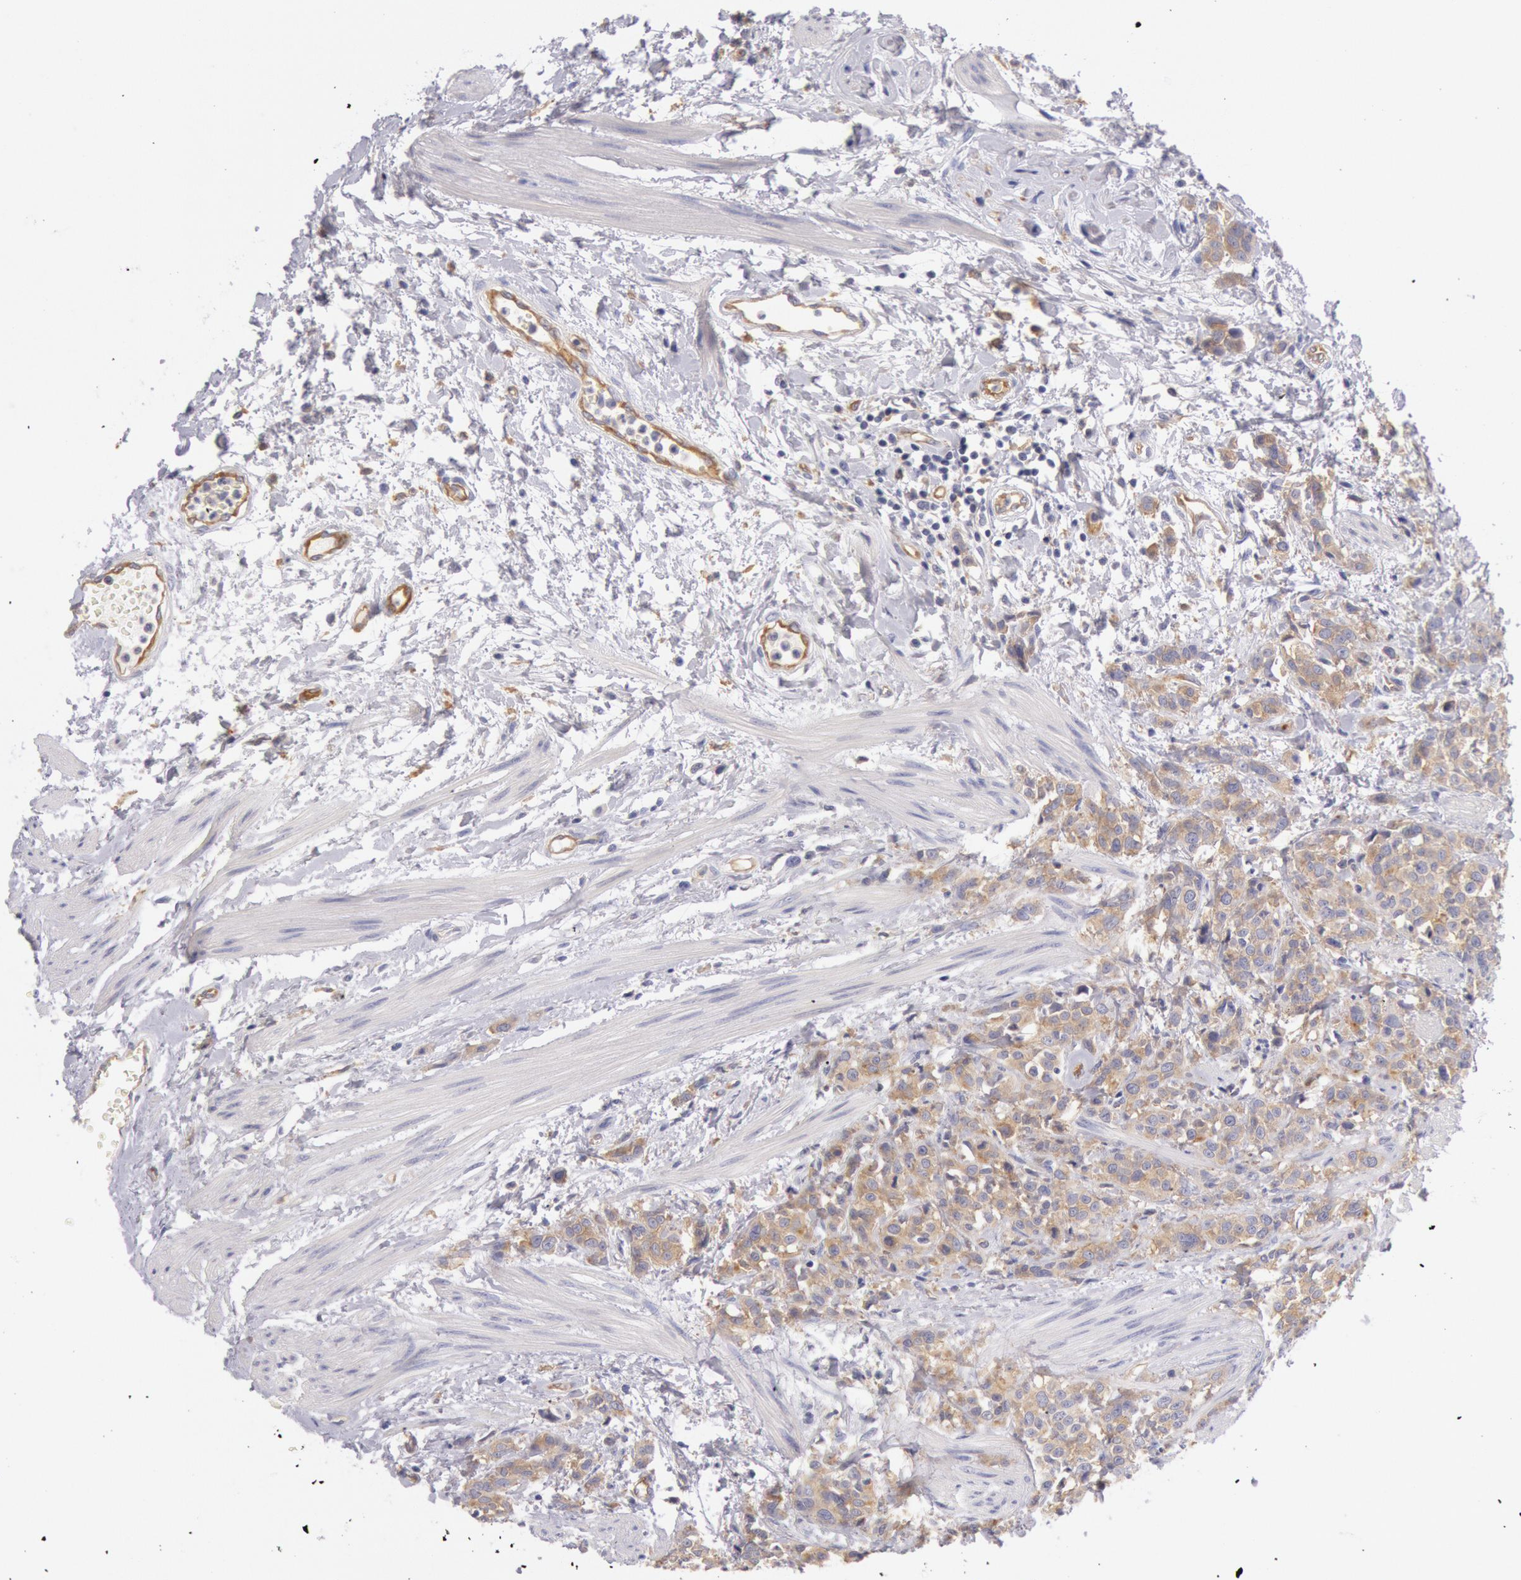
{"staining": {"intensity": "weak", "quantity": ">75%", "location": "cytoplasmic/membranous"}, "tissue": "urothelial cancer", "cell_type": "Tumor cells", "image_type": "cancer", "snomed": [{"axis": "morphology", "description": "Urothelial carcinoma, High grade"}, {"axis": "topography", "description": "Urinary bladder"}], "caption": "Immunohistochemical staining of urothelial cancer demonstrates low levels of weak cytoplasmic/membranous positivity in about >75% of tumor cells.", "gene": "MYO5A", "patient": {"sex": "male", "age": 56}}